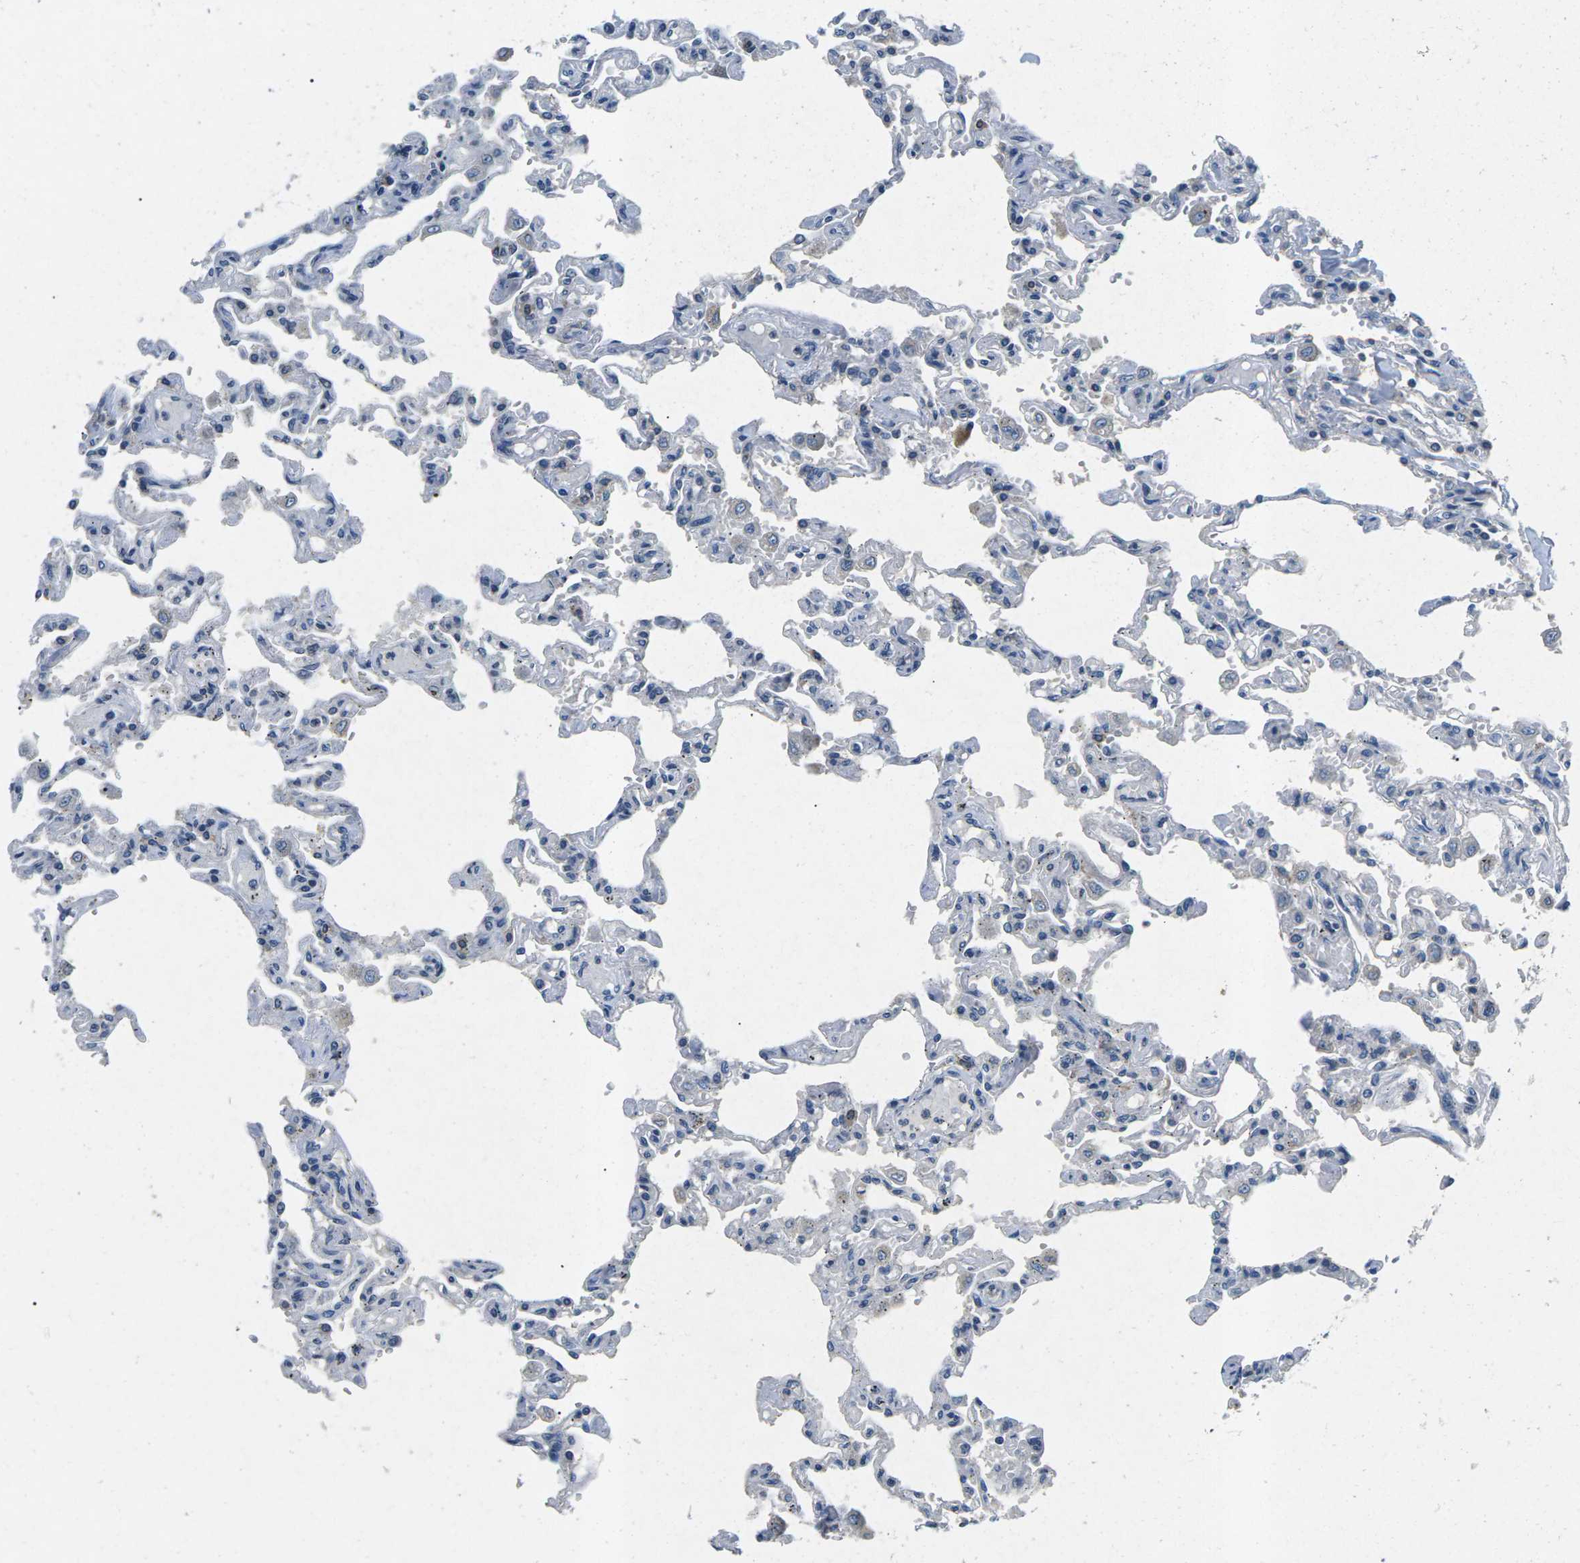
{"staining": {"intensity": "negative", "quantity": "none", "location": "none"}, "tissue": "lung", "cell_type": "Alveolar cells", "image_type": "normal", "snomed": [{"axis": "morphology", "description": "Normal tissue, NOS"}, {"axis": "topography", "description": "Lung"}], "caption": "Immunohistochemistry of benign lung reveals no staining in alveolar cells. (Immunohistochemistry (ihc), brightfield microscopy, high magnification).", "gene": "ERGIC3", "patient": {"sex": "male", "age": 21}}